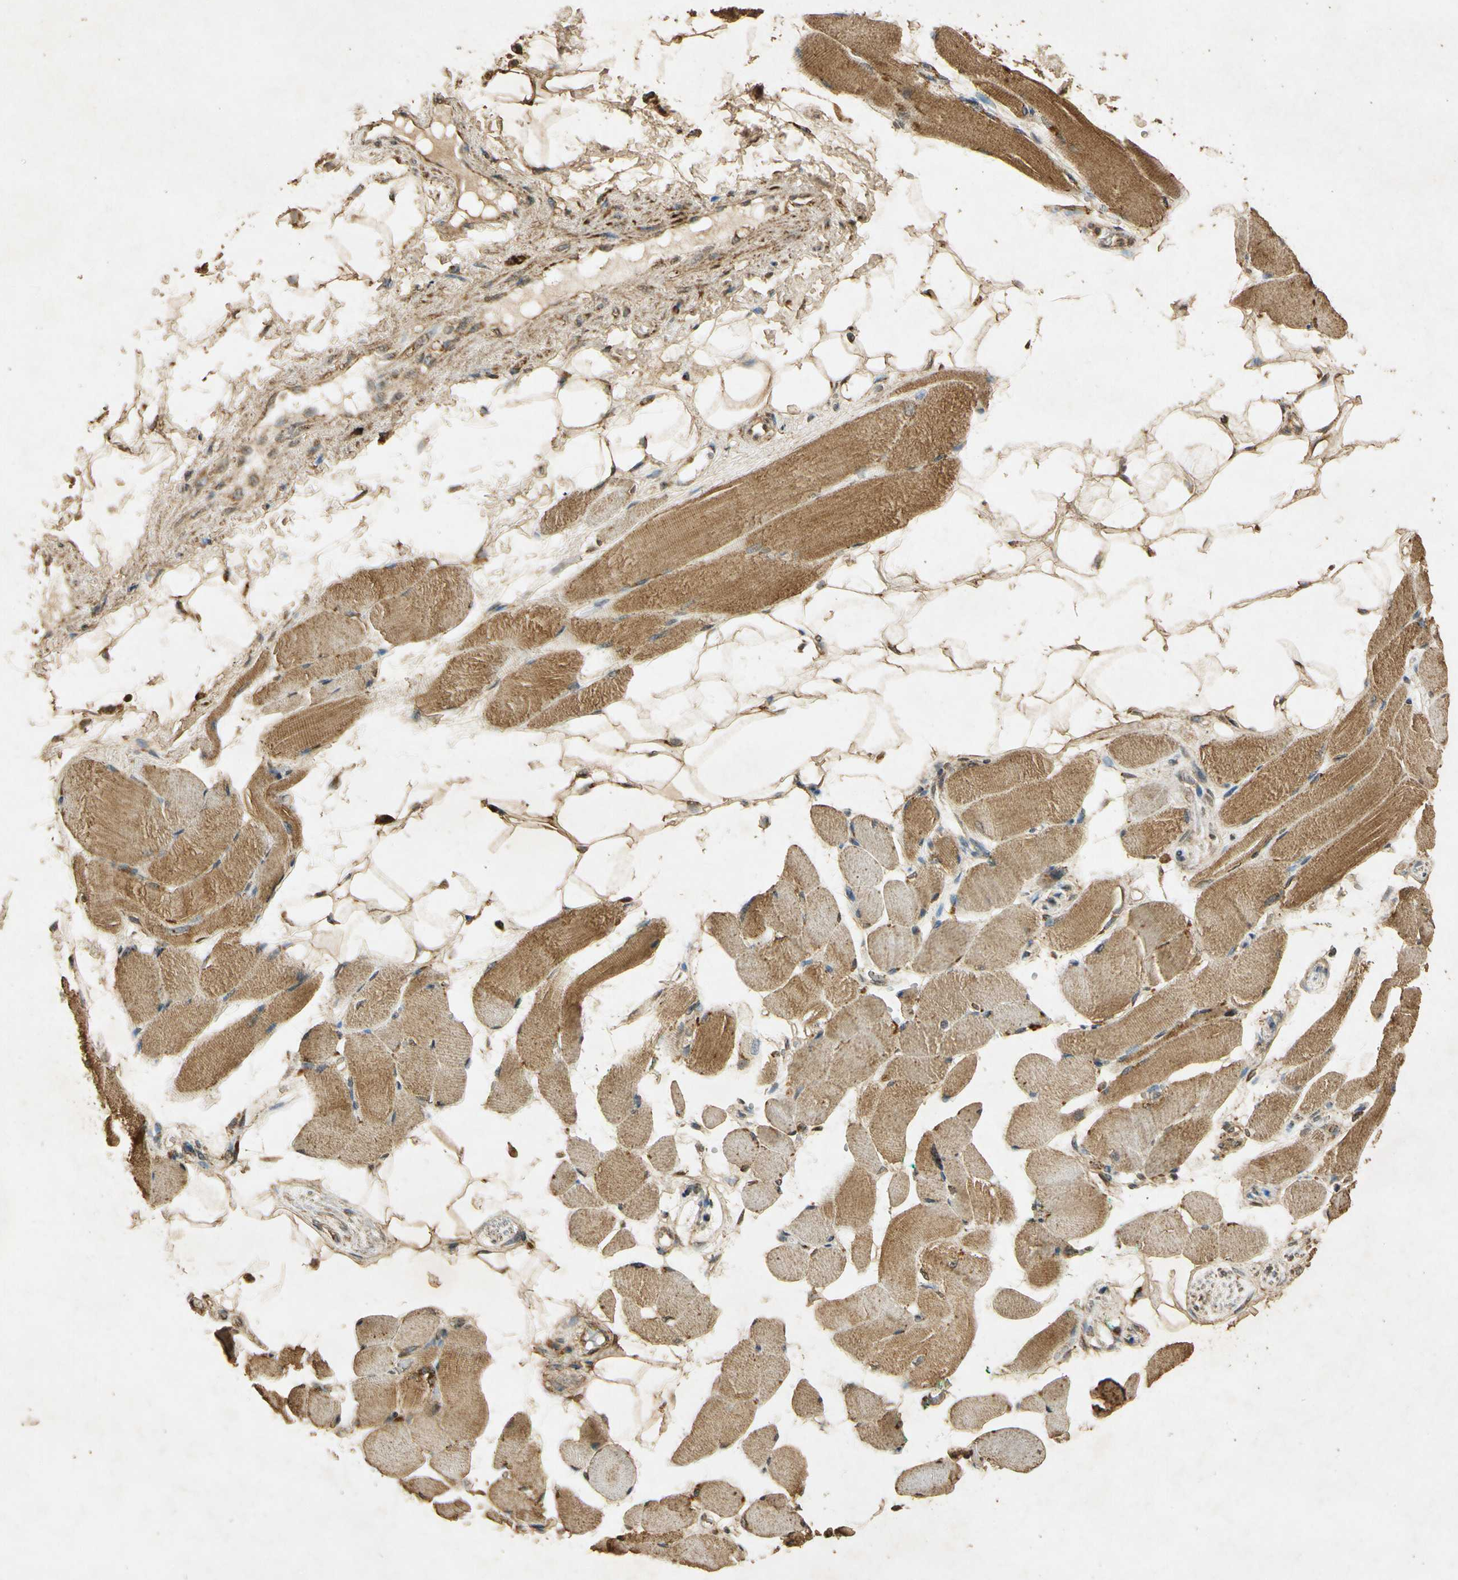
{"staining": {"intensity": "moderate", "quantity": "25%-75%", "location": "cytoplasmic/membranous"}, "tissue": "skeletal muscle", "cell_type": "Myocytes", "image_type": "normal", "snomed": [{"axis": "morphology", "description": "Normal tissue, NOS"}, {"axis": "topography", "description": "Skeletal muscle"}, {"axis": "topography", "description": "Peripheral nerve tissue"}], "caption": "A photomicrograph showing moderate cytoplasmic/membranous staining in approximately 25%-75% of myocytes in benign skeletal muscle, as visualized by brown immunohistochemical staining.", "gene": "PRDX3", "patient": {"sex": "female", "age": 84}}